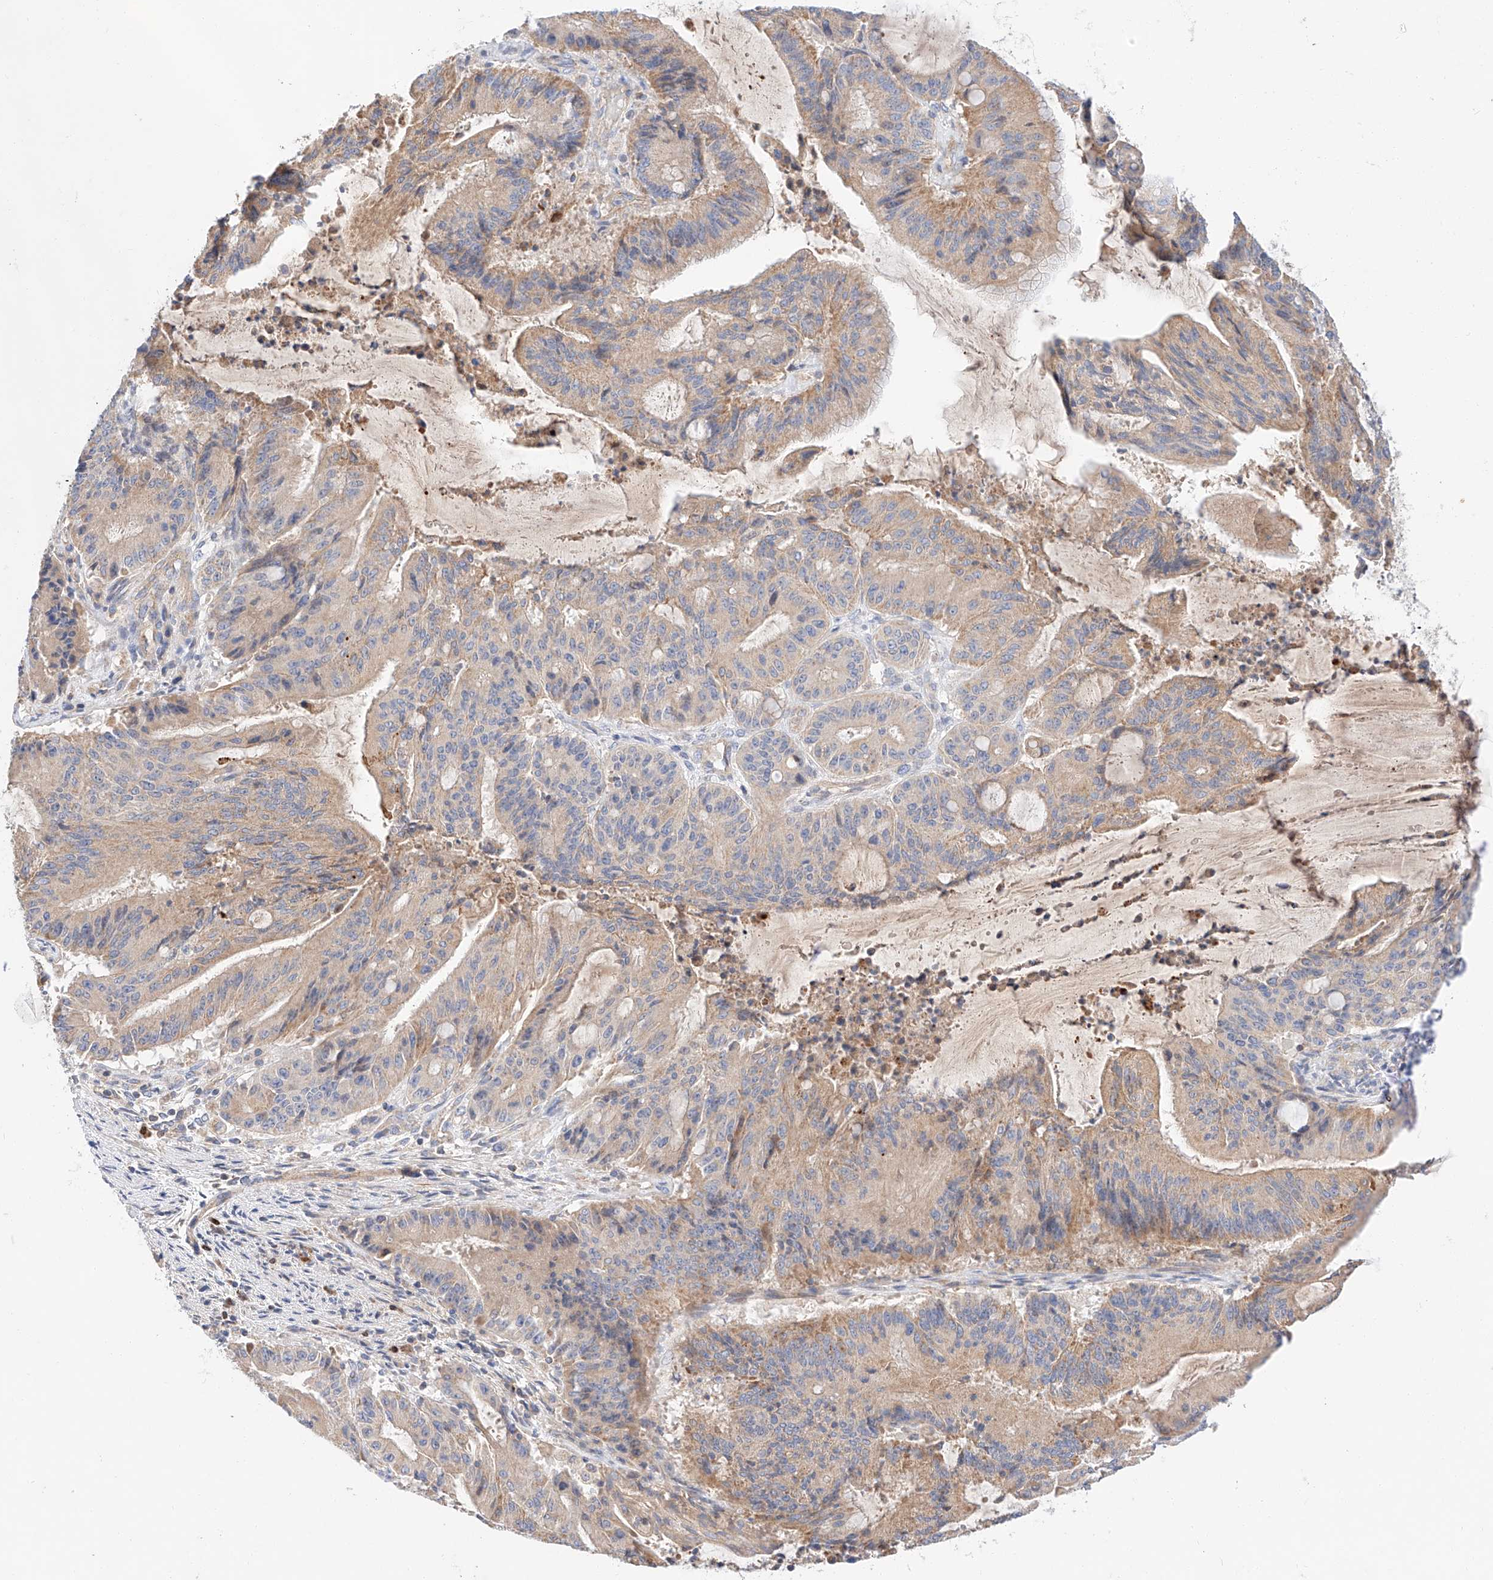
{"staining": {"intensity": "weak", "quantity": ">75%", "location": "cytoplasmic/membranous"}, "tissue": "liver cancer", "cell_type": "Tumor cells", "image_type": "cancer", "snomed": [{"axis": "morphology", "description": "Normal tissue, NOS"}, {"axis": "morphology", "description": "Cholangiocarcinoma"}, {"axis": "topography", "description": "Liver"}, {"axis": "topography", "description": "Peripheral nerve tissue"}], "caption": "Immunohistochemical staining of liver cholangiocarcinoma exhibits low levels of weak cytoplasmic/membranous protein expression in approximately >75% of tumor cells. (DAB IHC with brightfield microscopy, high magnification).", "gene": "C6orf118", "patient": {"sex": "female", "age": 73}}